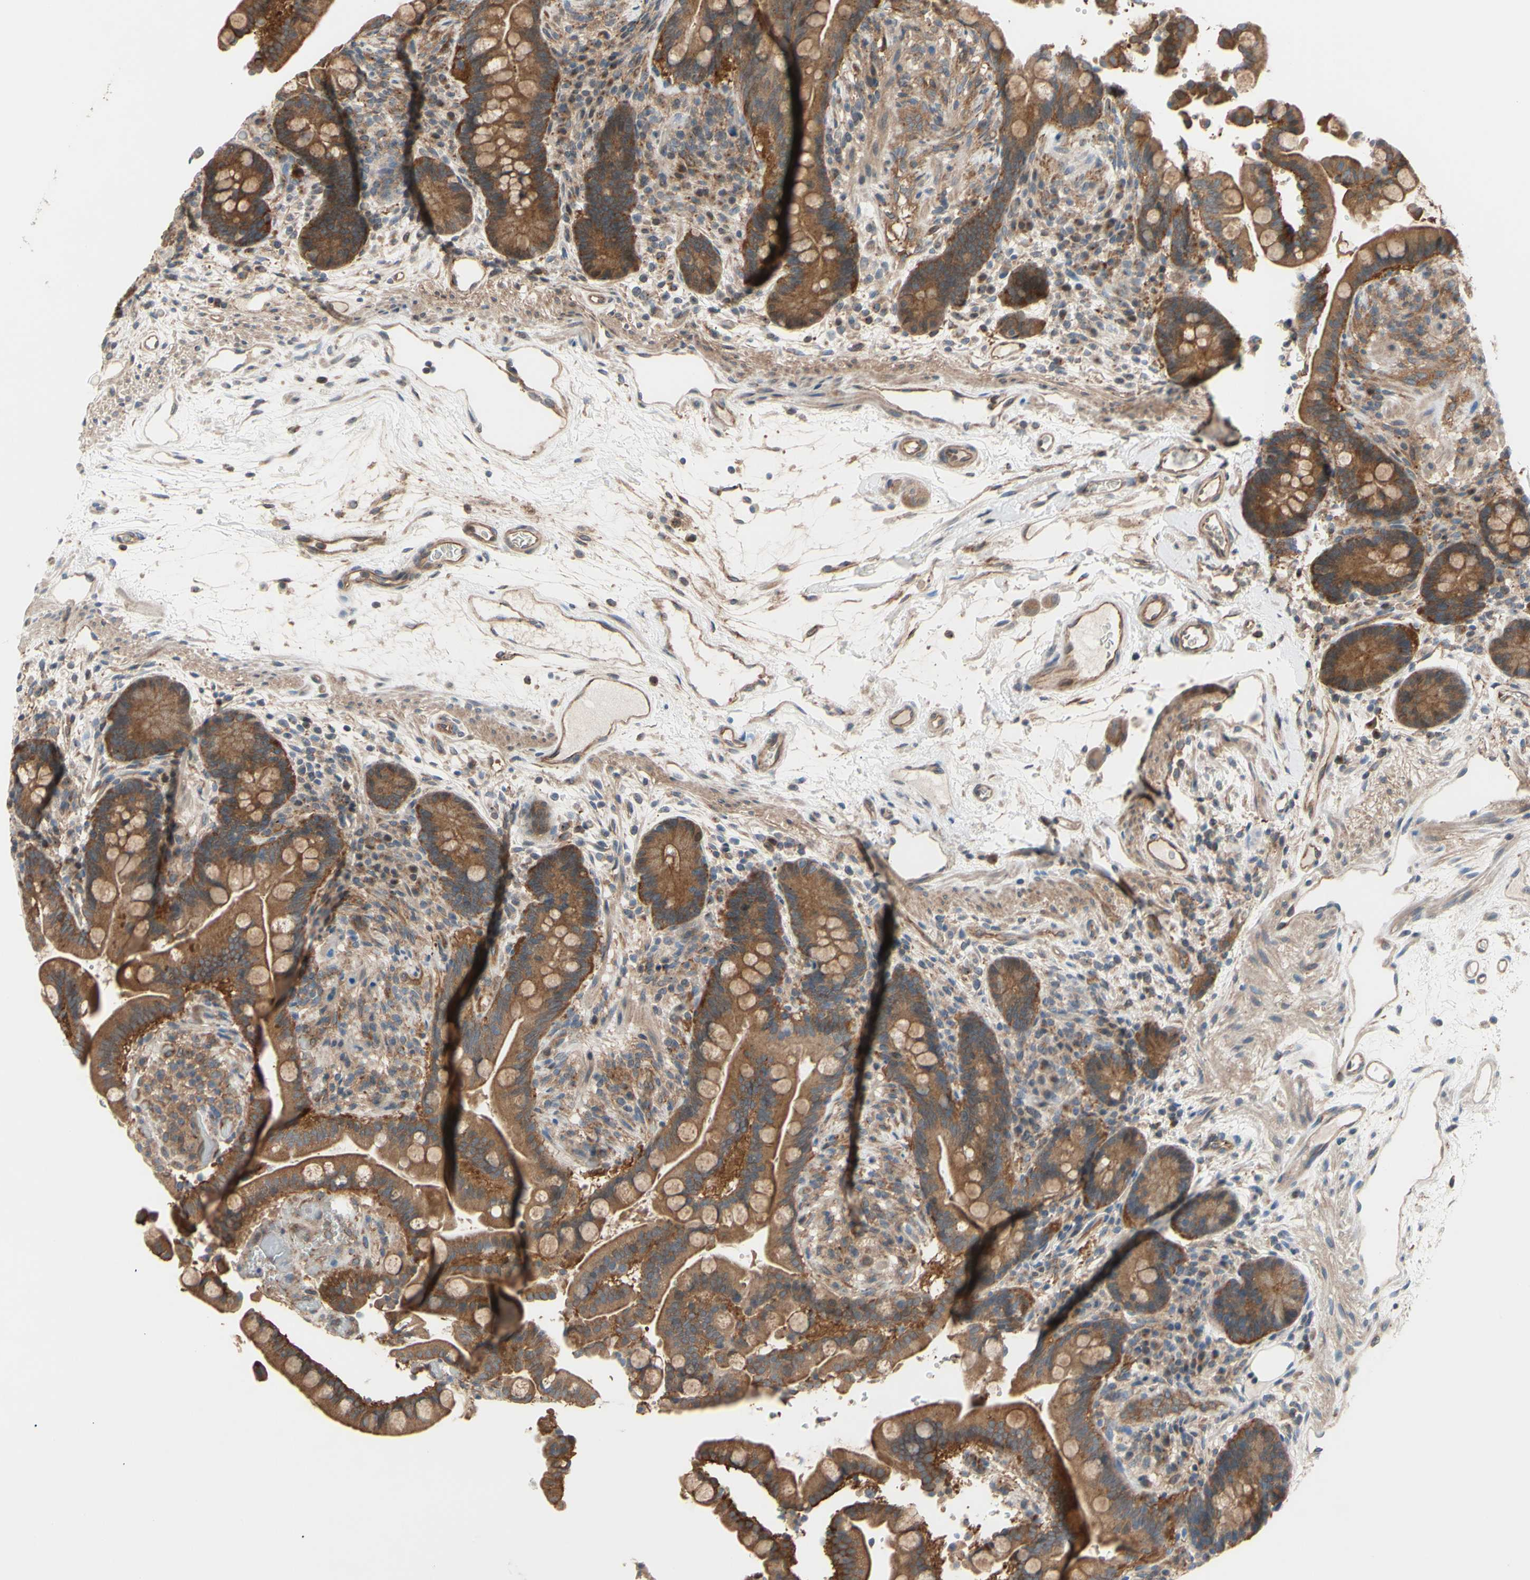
{"staining": {"intensity": "moderate", "quantity": ">75%", "location": "cytoplasmic/membranous"}, "tissue": "colon", "cell_type": "Endothelial cells", "image_type": "normal", "snomed": [{"axis": "morphology", "description": "Normal tissue, NOS"}, {"axis": "topography", "description": "Colon"}], "caption": "Endothelial cells show medium levels of moderate cytoplasmic/membranous positivity in about >75% of cells in benign colon.", "gene": "DYNLRB1", "patient": {"sex": "male", "age": 73}}